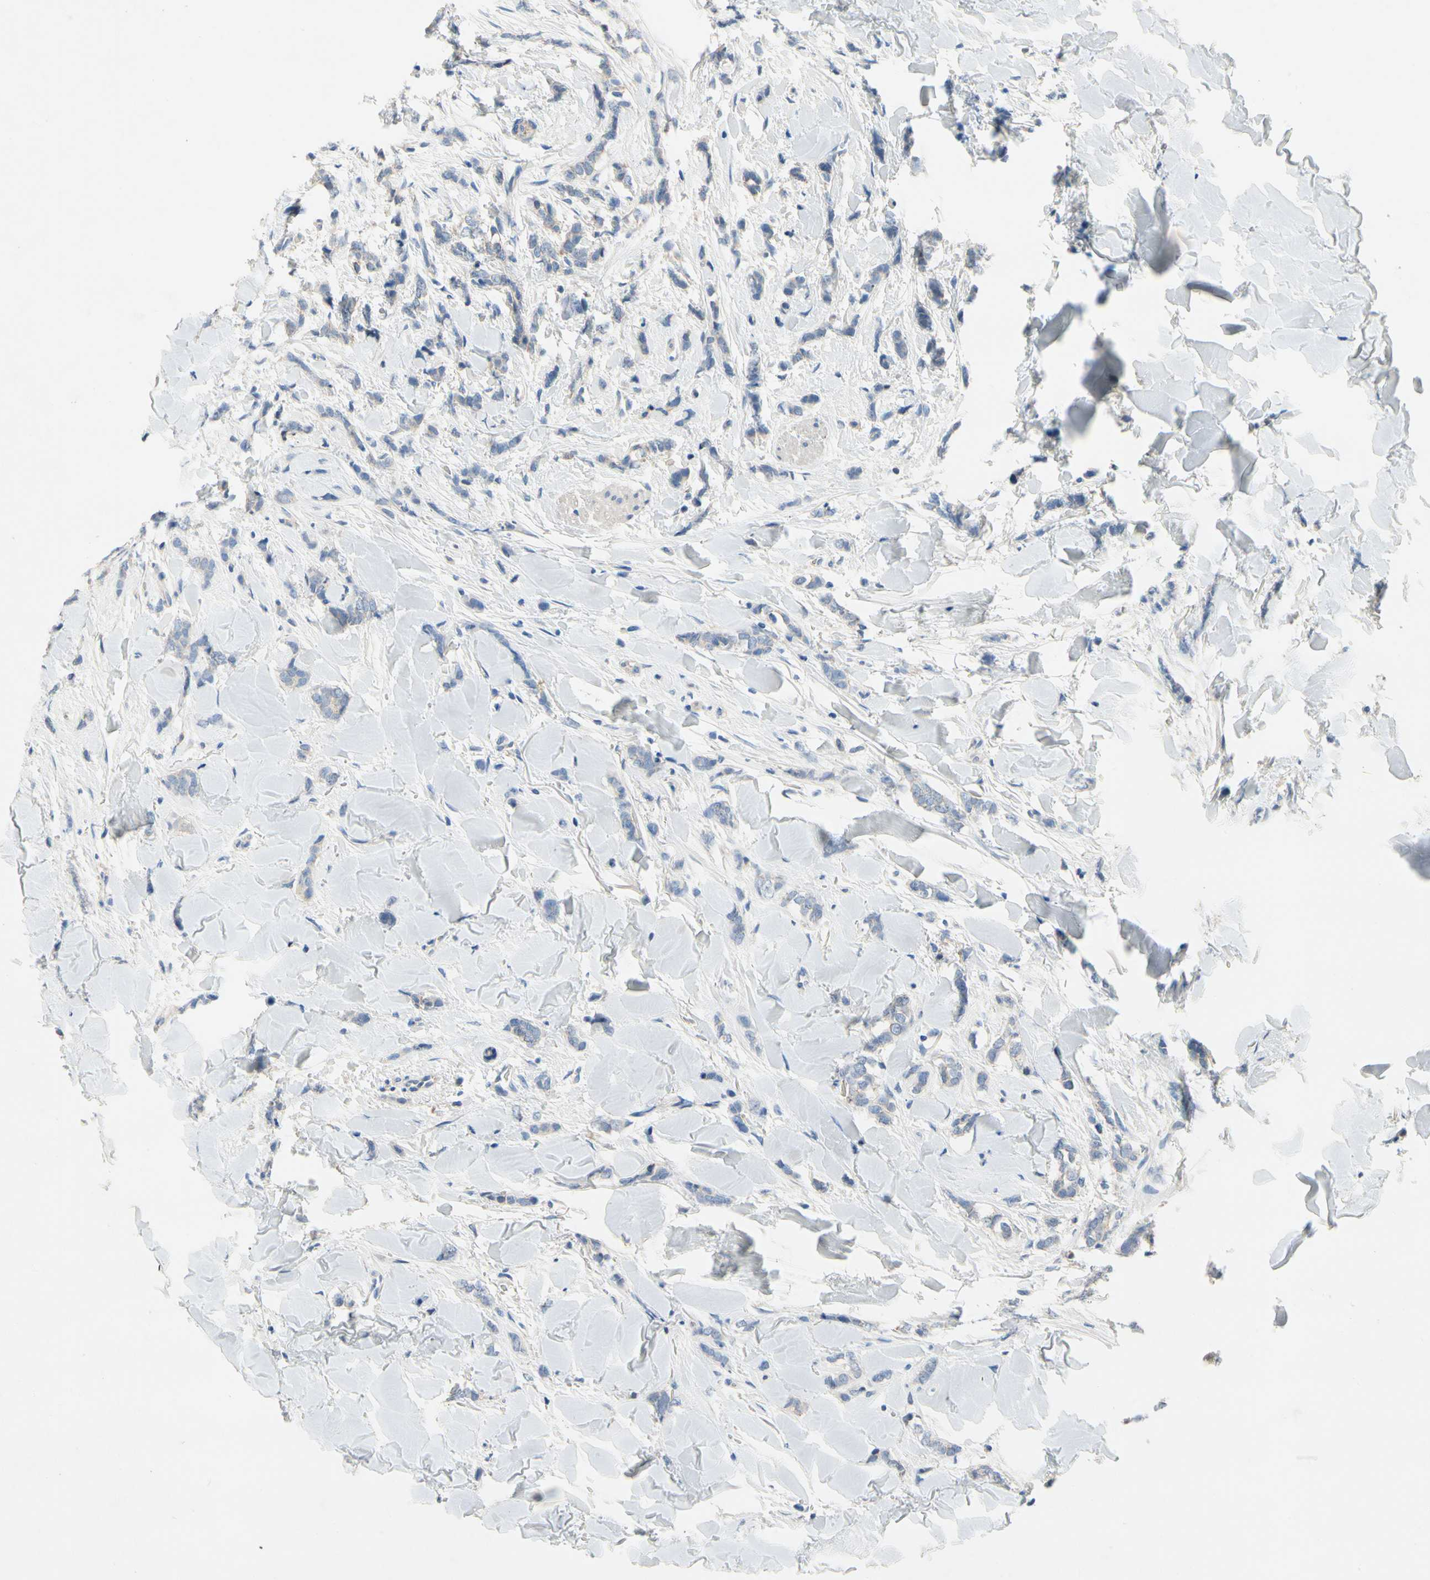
{"staining": {"intensity": "negative", "quantity": "none", "location": "none"}, "tissue": "breast cancer", "cell_type": "Tumor cells", "image_type": "cancer", "snomed": [{"axis": "morphology", "description": "Lobular carcinoma"}, {"axis": "topography", "description": "Skin"}, {"axis": "topography", "description": "Breast"}], "caption": "DAB immunohistochemical staining of human breast cancer exhibits no significant staining in tumor cells. (Brightfield microscopy of DAB (3,3'-diaminobenzidine) immunohistochemistry (IHC) at high magnification).", "gene": "CA14", "patient": {"sex": "female", "age": 46}}